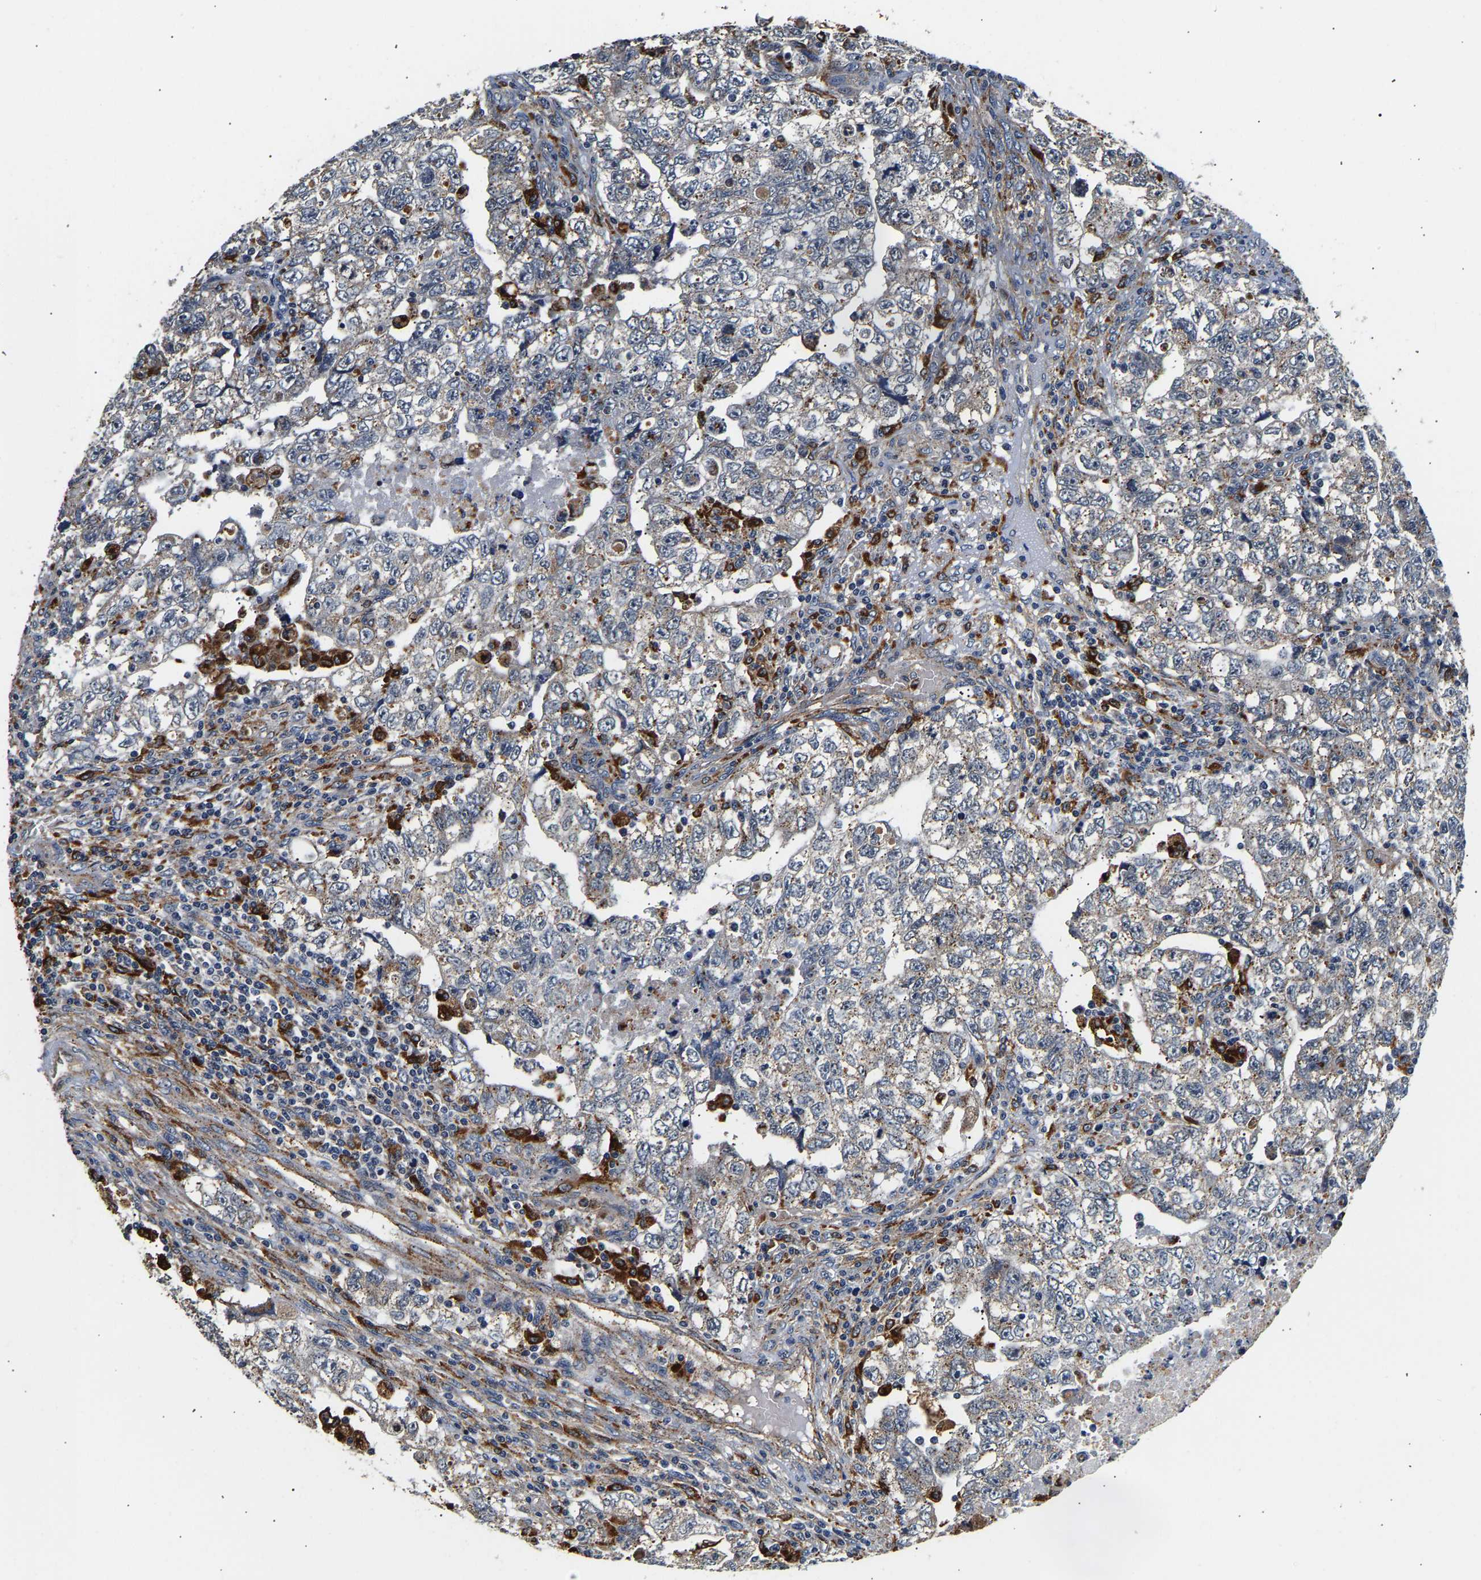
{"staining": {"intensity": "weak", "quantity": "25%-75%", "location": "cytoplasmic/membranous"}, "tissue": "testis cancer", "cell_type": "Tumor cells", "image_type": "cancer", "snomed": [{"axis": "morphology", "description": "Carcinoma, Embryonal, NOS"}, {"axis": "topography", "description": "Testis"}], "caption": "Weak cytoplasmic/membranous protein expression is seen in about 25%-75% of tumor cells in testis cancer (embryonal carcinoma). The staining was performed using DAB (3,3'-diaminobenzidine) to visualize the protein expression in brown, while the nuclei were stained in blue with hematoxylin (Magnification: 20x).", "gene": "SMU1", "patient": {"sex": "male", "age": 36}}